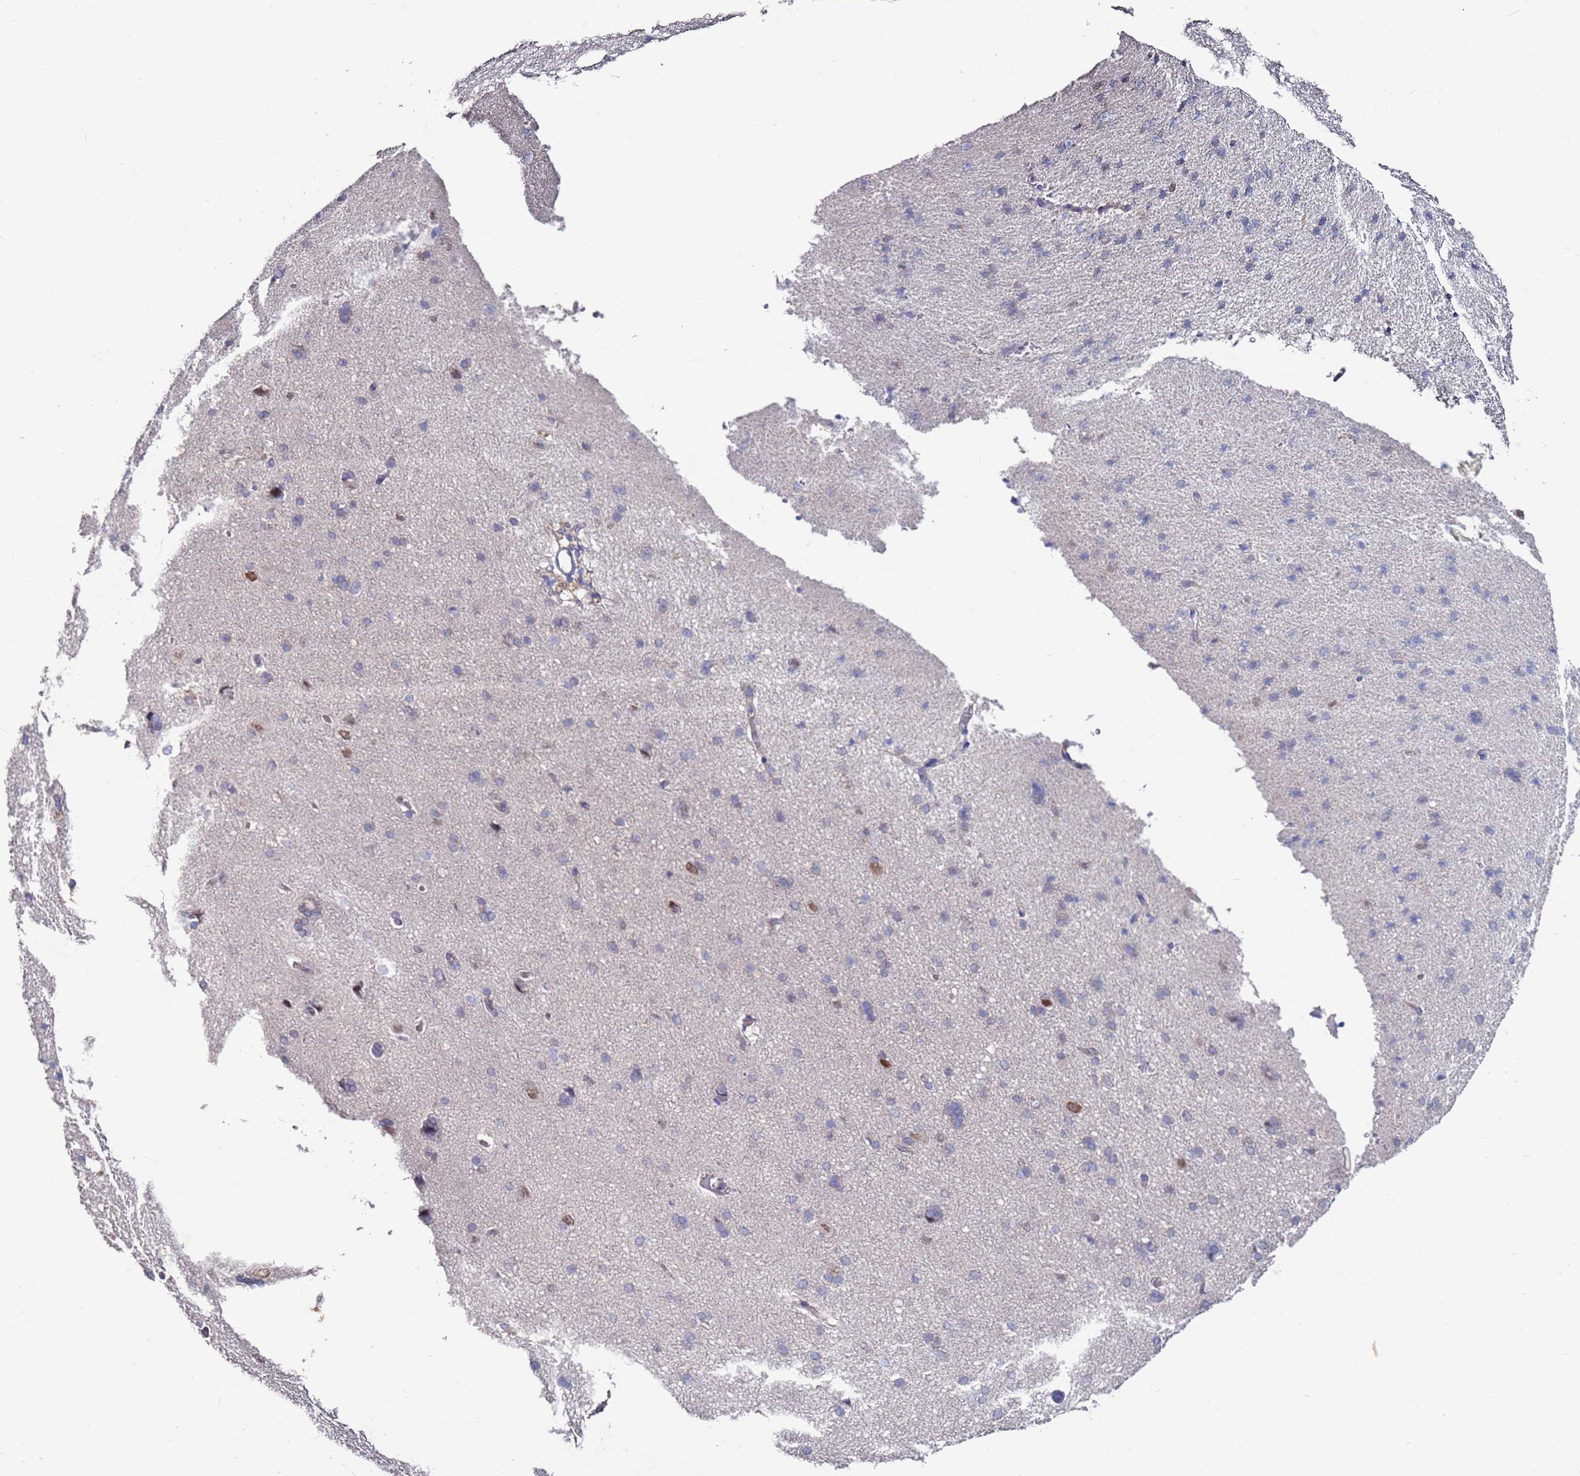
{"staining": {"intensity": "negative", "quantity": "none", "location": "none"}, "tissue": "cerebral cortex", "cell_type": "Endothelial cells", "image_type": "normal", "snomed": [{"axis": "morphology", "description": "Normal tissue, NOS"}, {"axis": "topography", "description": "Cerebral cortex"}], "caption": "Immunohistochemical staining of unremarkable human cerebral cortex demonstrates no significant staining in endothelial cells.", "gene": "KRTCAP3", "patient": {"sex": "male", "age": 62}}